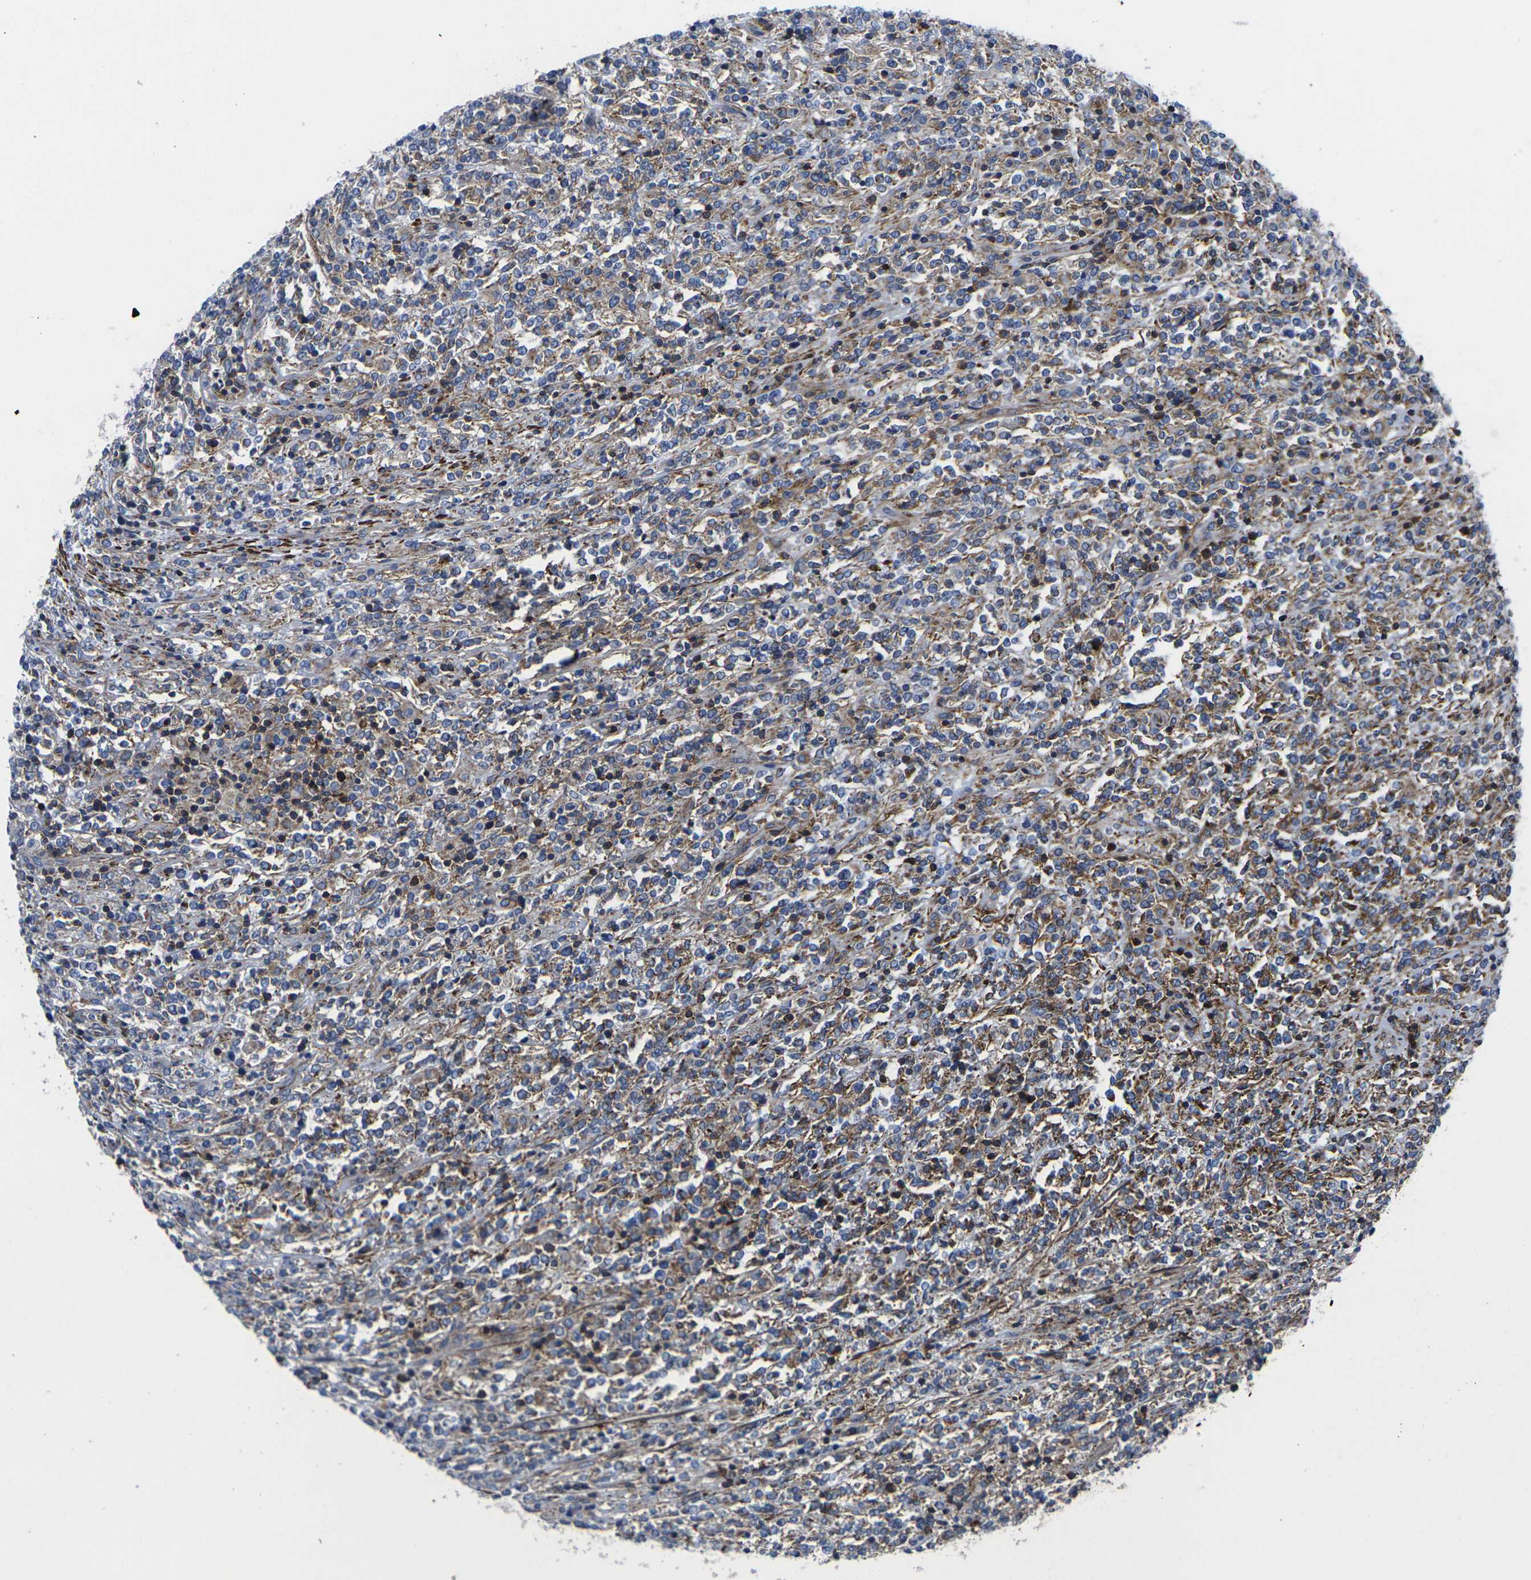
{"staining": {"intensity": "moderate", "quantity": "25%-75%", "location": "cytoplasmic/membranous"}, "tissue": "lymphoma", "cell_type": "Tumor cells", "image_type": "cancer", "snomed": [{"axis": "morphology", "description": "Malignant lymphoma, non-Hodgkin's type, High grade"}, {"axis": "topography", "description": "Soft tissue"}], "caption": "Brown immunohistochemical staining in human malignant lymphoma, non-Hodgkin's type (high-grade) shows moderate cytoplasmic/membranous staining in approximately 25%-75% of tumor cells.", "gene": "GPR4", "patient": {"sex": "male", "age": 18}}